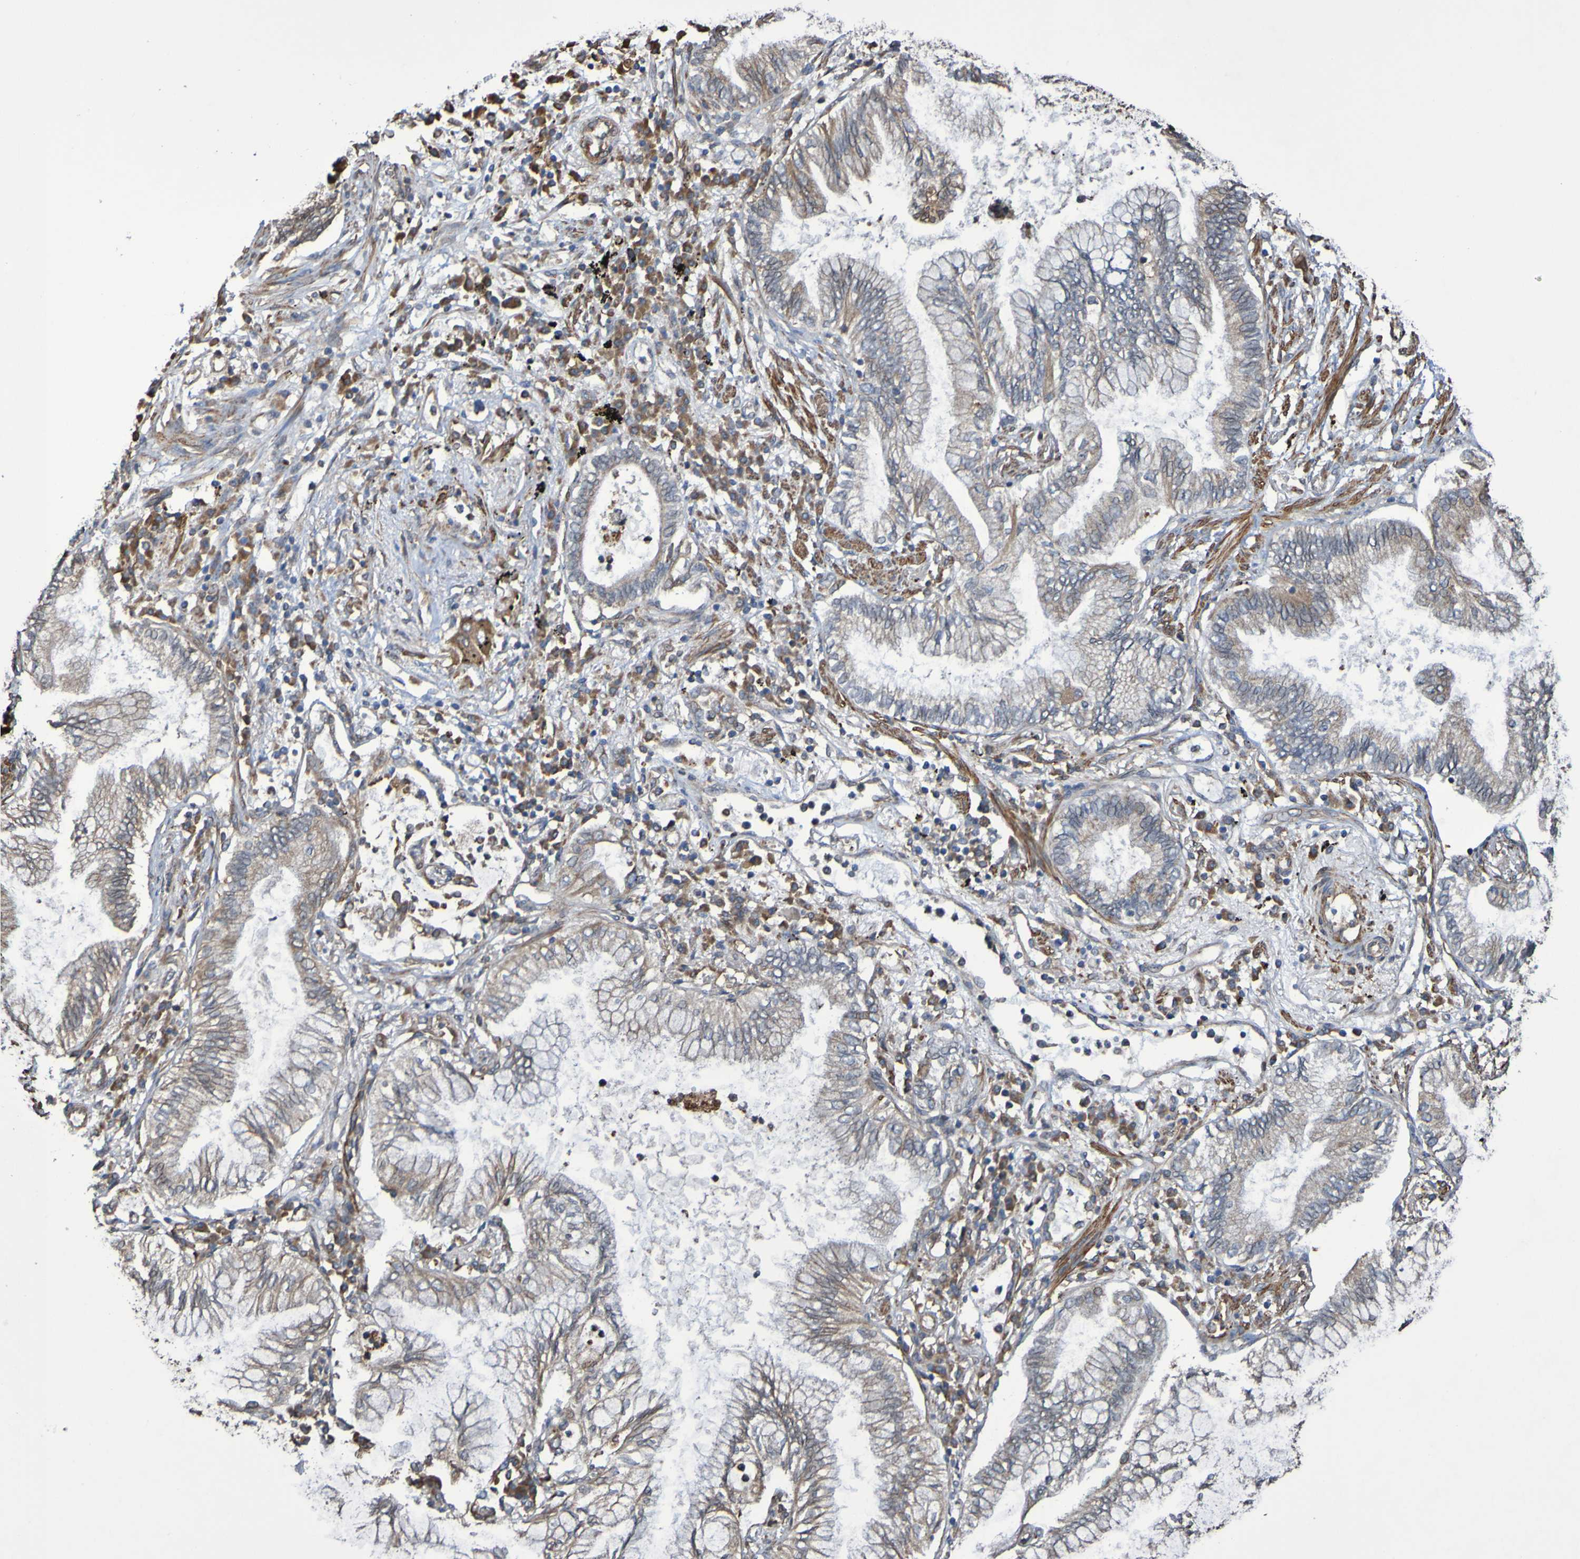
{"staining": {"intensity": "weak", "quantity": "<25%", "location": "cytoplasmic/membranous"}, "tissue": "lung cancer", "cell_type": "Tumor cells", "image_type": "cancer", "snomed": [{"axis": "morphology", "description": "Normal tissue, NOS"}, {"axis": "morphology", "description": "Adenocarcinoma, NOS"}, {"axis": "topography", "description": "Bronchus"}, {"axis": "topography", "description": "Lung"}], "caption": "The image shows no staining of tumor cells in lung cancer (adenocarcinoma).", "gene": "RAB11A", "patient": {"sex": "female", "age": 70}}